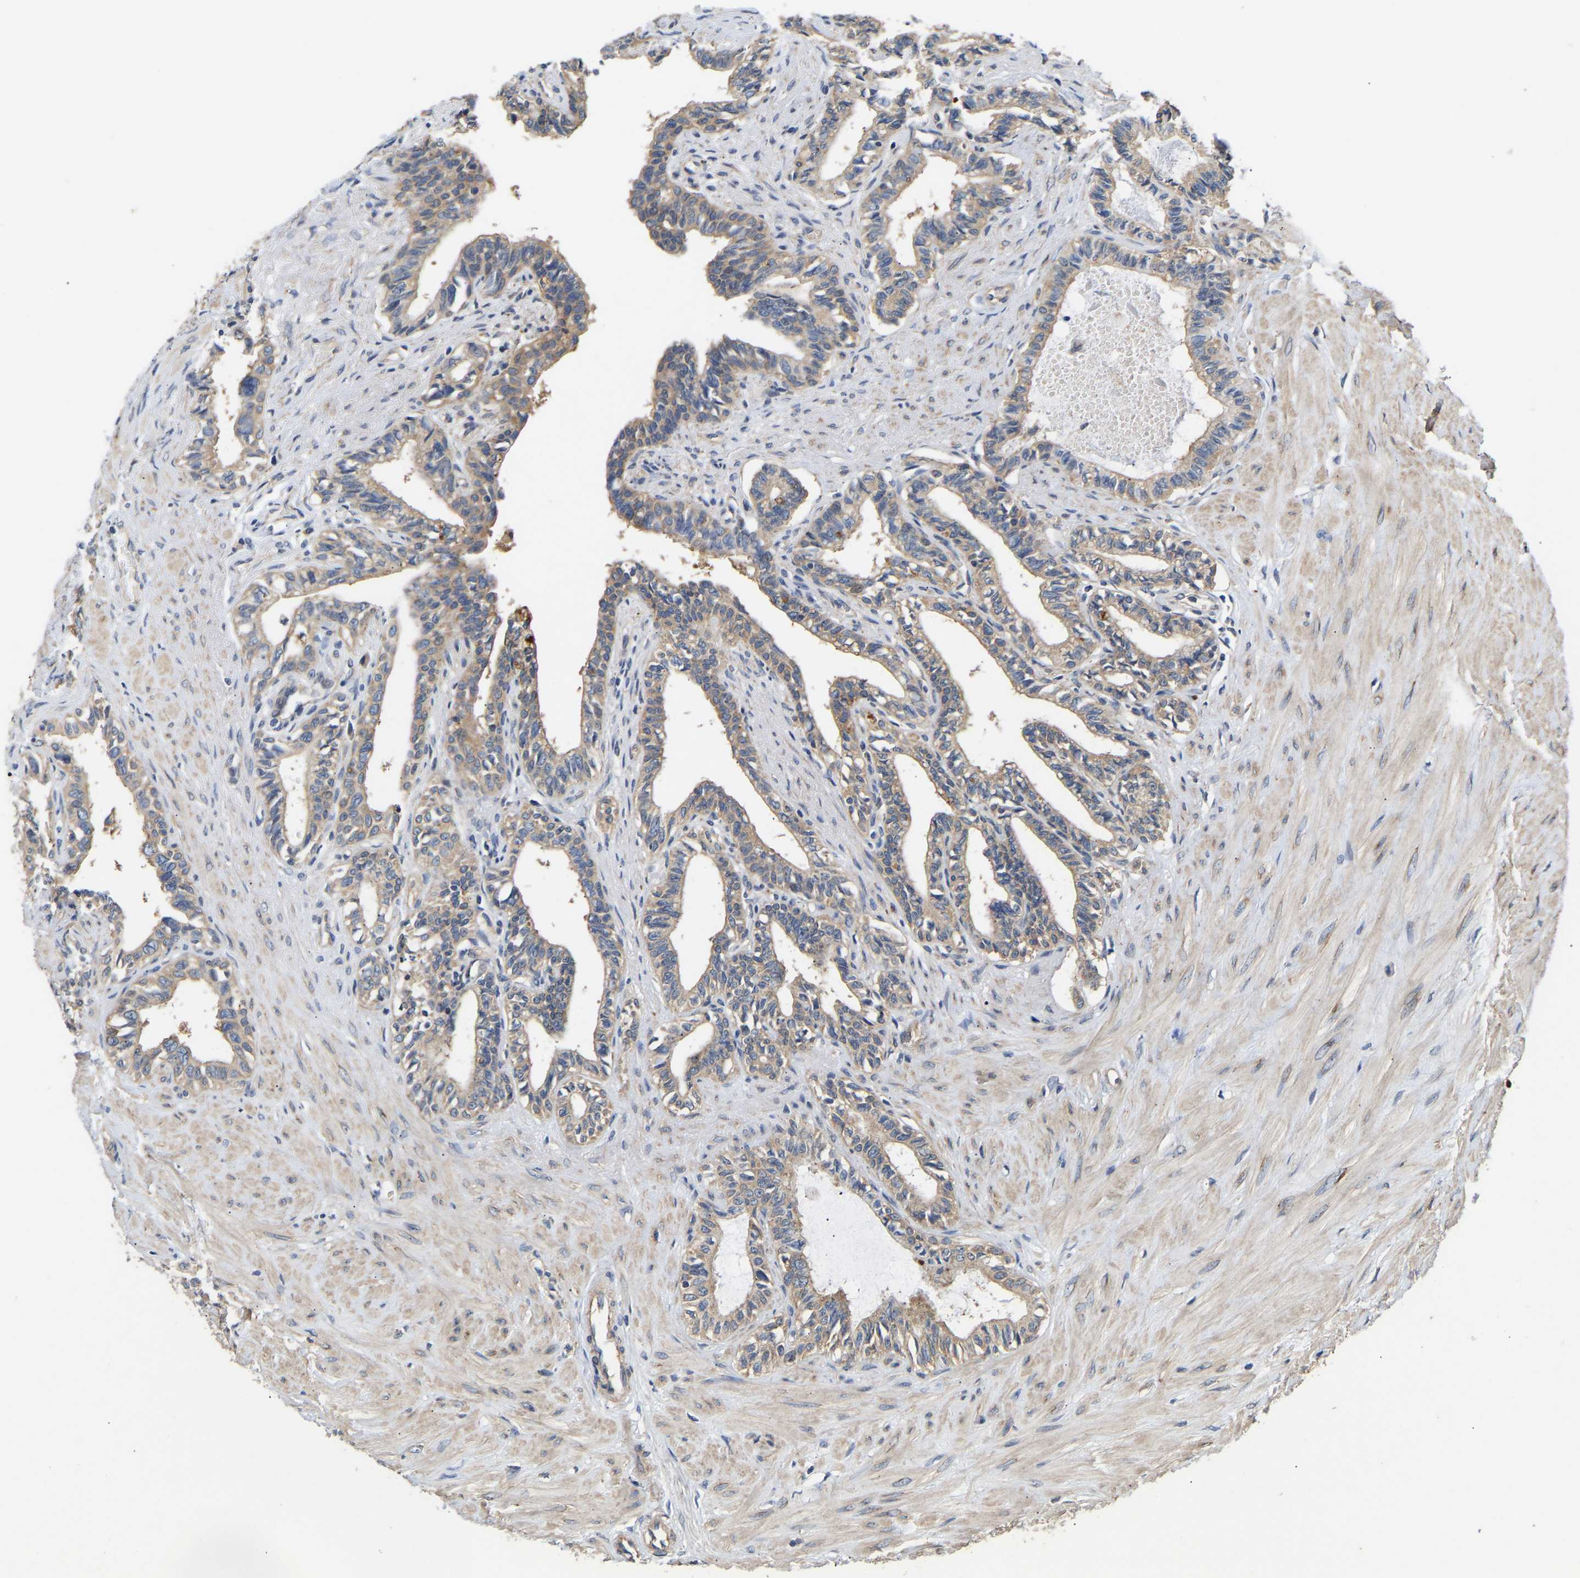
{"staining": {"intensity": "weak", "quantity": ">75%", "location": "cytoplasmic/membranous"}, "tissue": "seminal vesicle", "cell_type": "Glandular cells", "image_type": "normal", "snomed": [{"axis": "morphology", "description": "Normal tissue, NOS"}, {"axis": "morphology", "description": "Adenocarcinoma, High grade"}, {"axis": "topography", "description": "Prostate"}, {"axis": "topography", "description": "Seminal veicle"}], "caption": "Immunohistochemistry (IHC) histopathology image of normal seminal vesicle stained for a protein (brown), which shows low levels of weak cytoplasmic/membranous positivity in approximately >75% of glandular cells.", "gene": "AIMP2", "patient": {"sex": "male", "age": 55}}